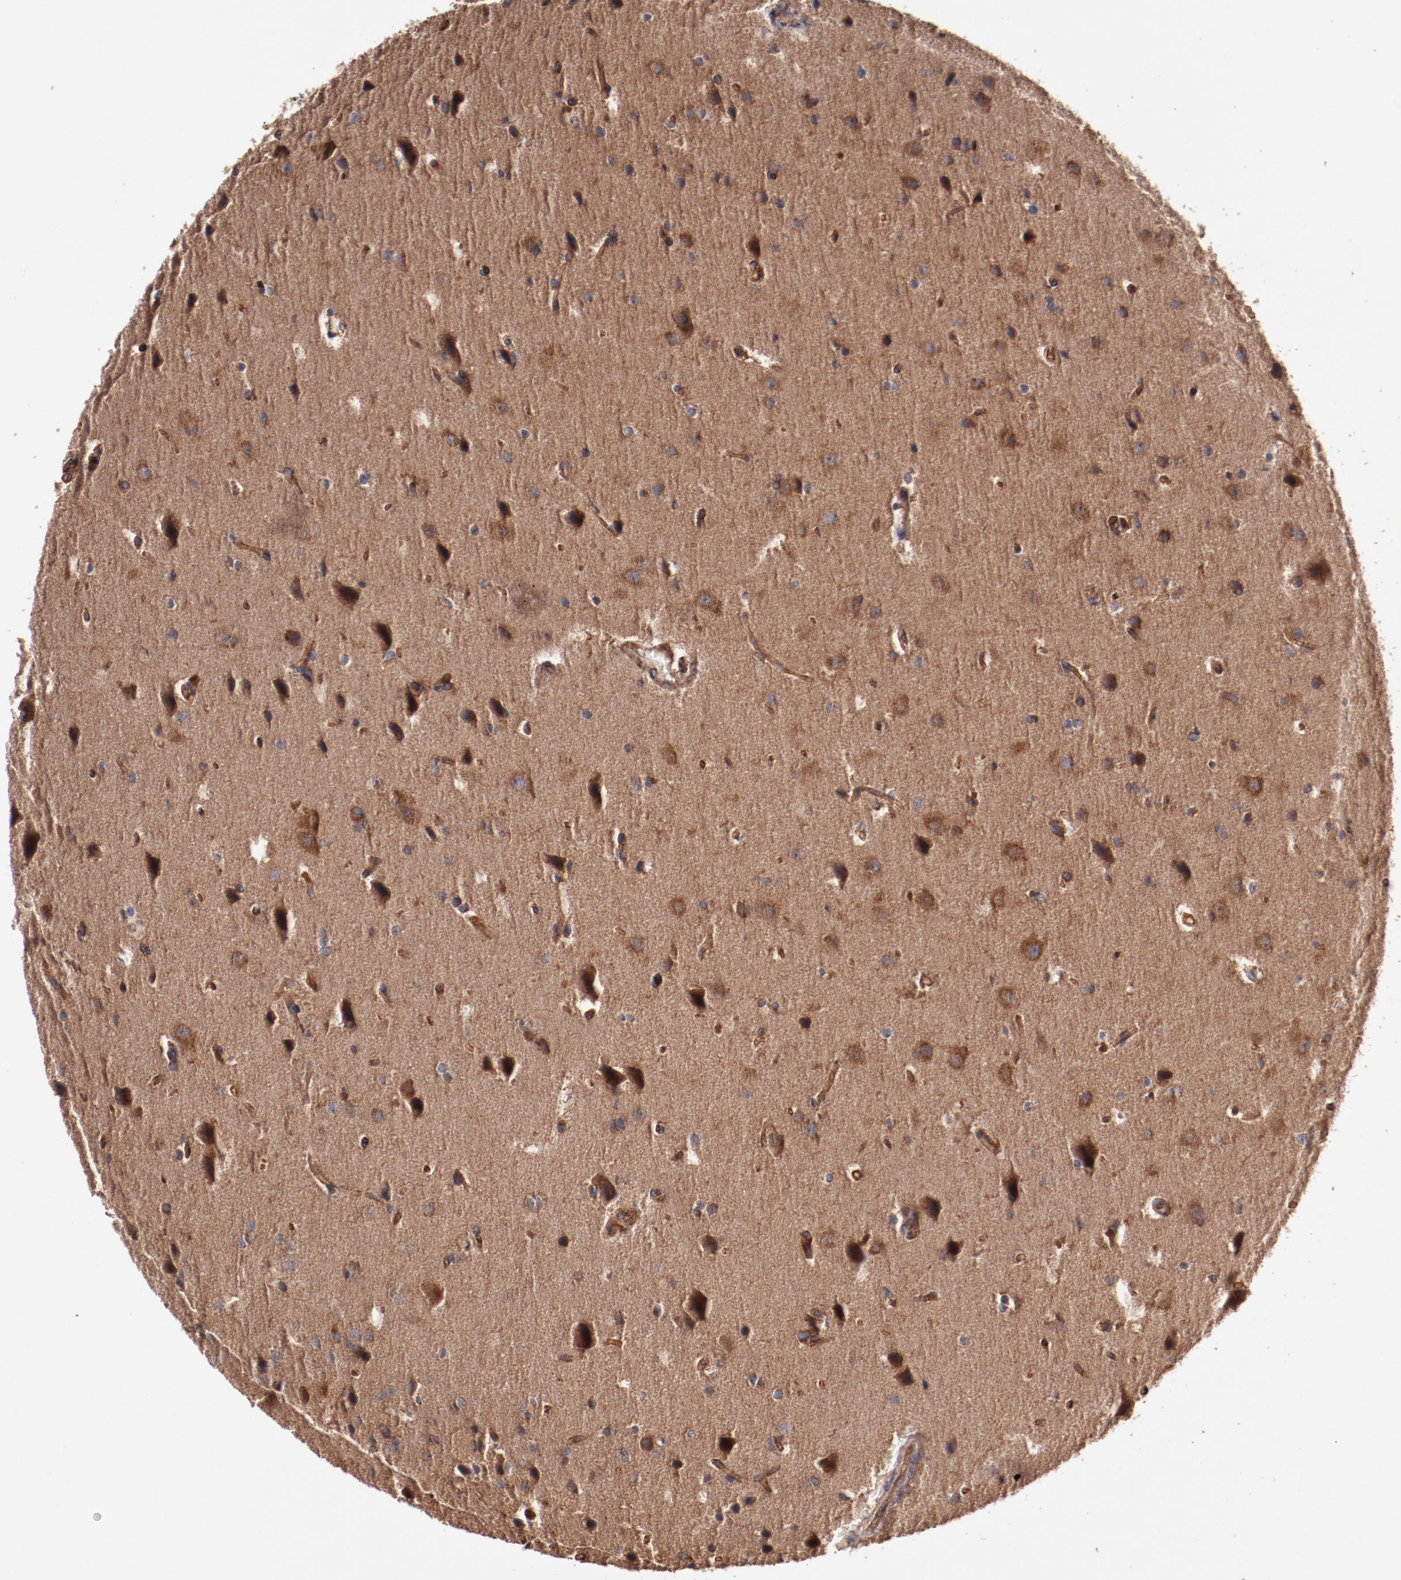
{"staining": {"intensity": "moderate", "quantity": ">75%", "location": "cytoplasmic/membranous"}, "tissue": "glioma", "cell_type": "Tumor cells", "image_type": "cancer", "snomed": [{"axis": "morphology", "description": "Glioma, malignant, Low grade"}, {"axis": "topography", "description": "Cerebral cortex"}], "caption": "Immunohistochemical staining of glioma exhibits medium levels of moderate cytoplasmic/membranous protein staining in approximately >75% of tumor cells. Using DAB (3,3'-diaminobenzidine) (brown) and hematoxylin (blue) stains, captured at high magnification using brightfield microscopy.", "gene": "TMOD3", "patient": {"sex": "female", "age": 47}}